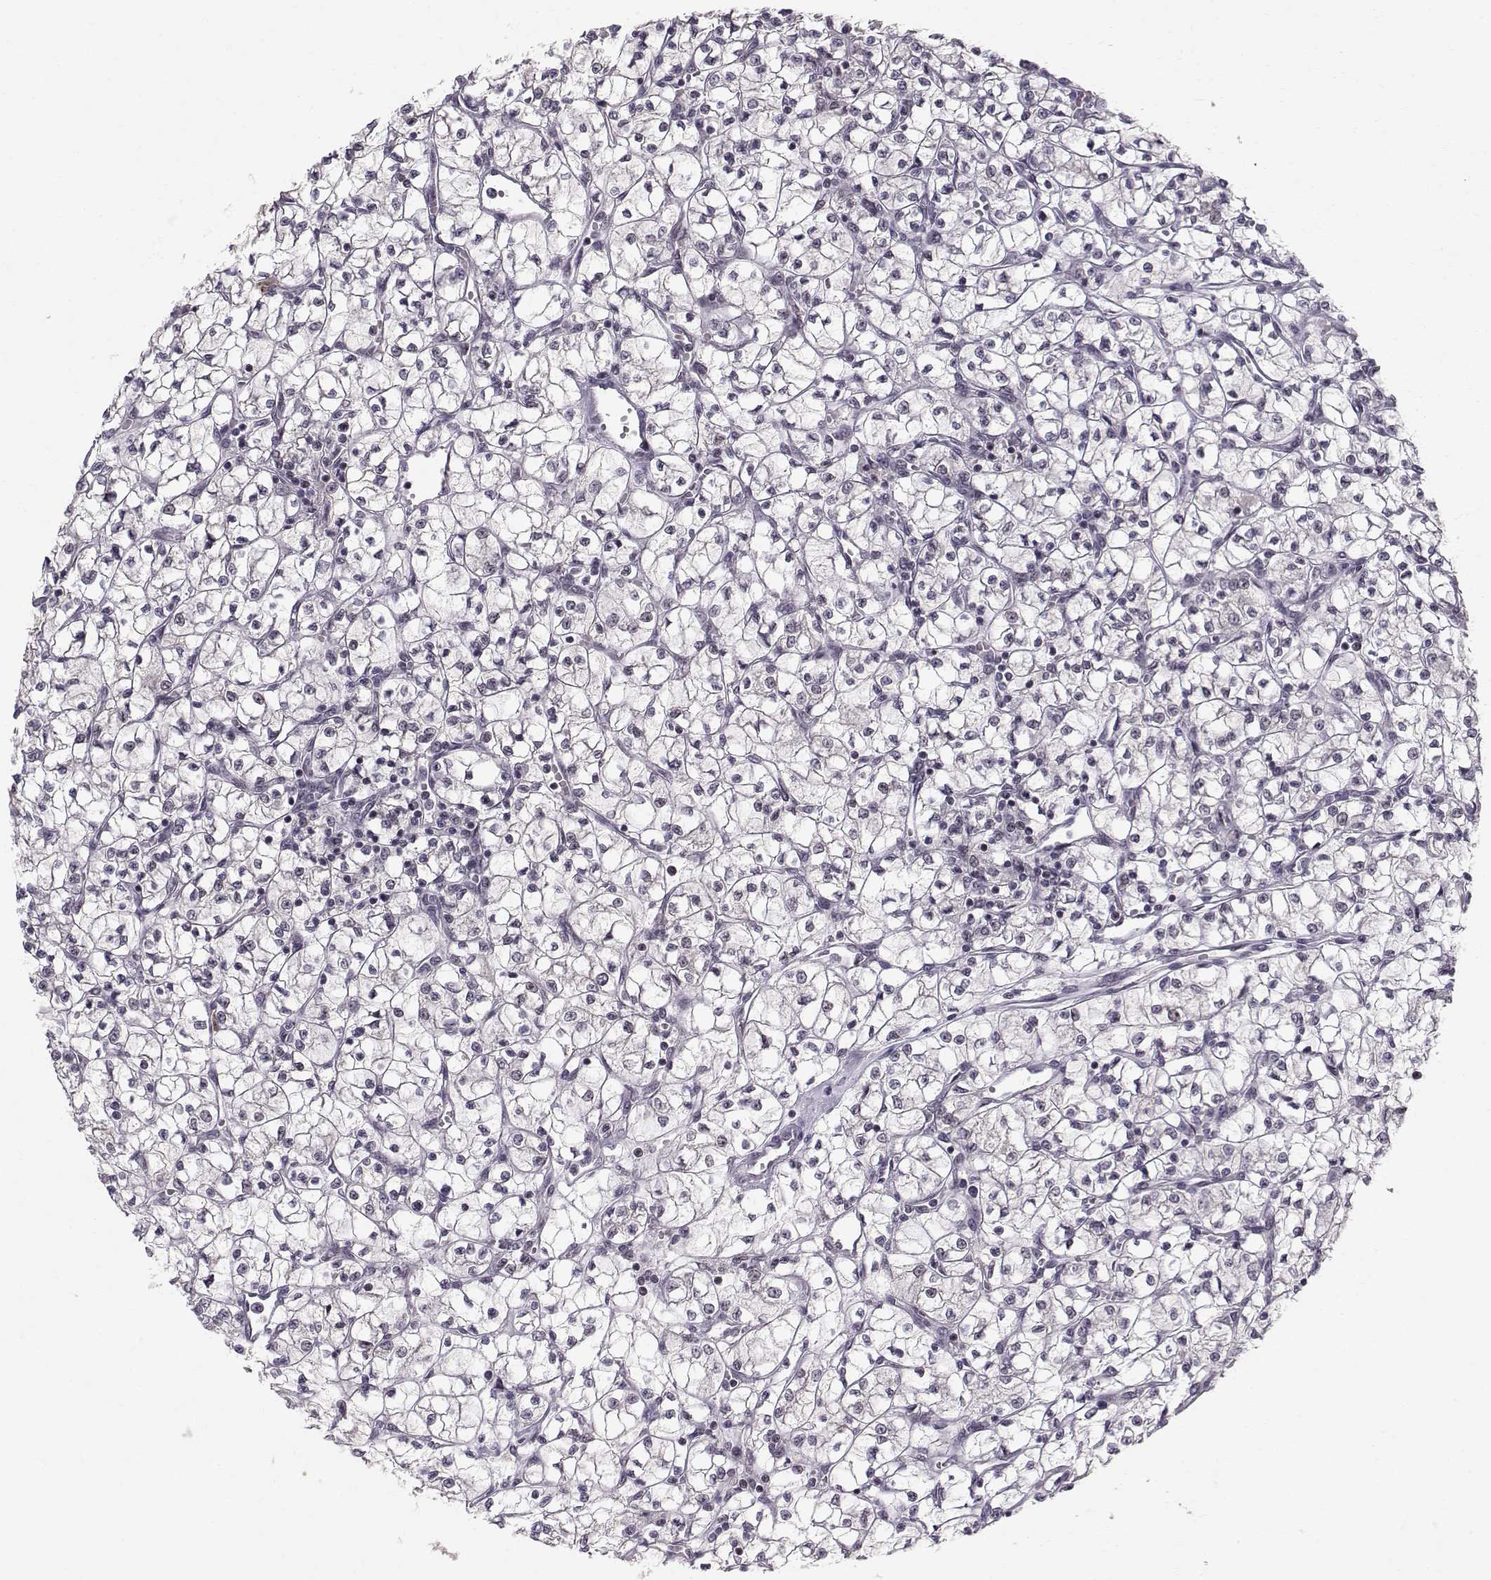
{"staining": {"intensity": "negative", "quantity": "none", "location": "none"}, "tissue": "renal cancer", "cell_type": "Tumor cells", "image_type": "cancer", "snomed": [{"axis": "morphology", "description": "Adenocarcinoma, NOS"}, {"axis": "topography", "description": "Kidney"}], "caption": "Tumor cells are negative for protein expression in human adenocarcinoma (renal).", "gene": "RPP38", "patient": {"sex": "female", "age": 64}}